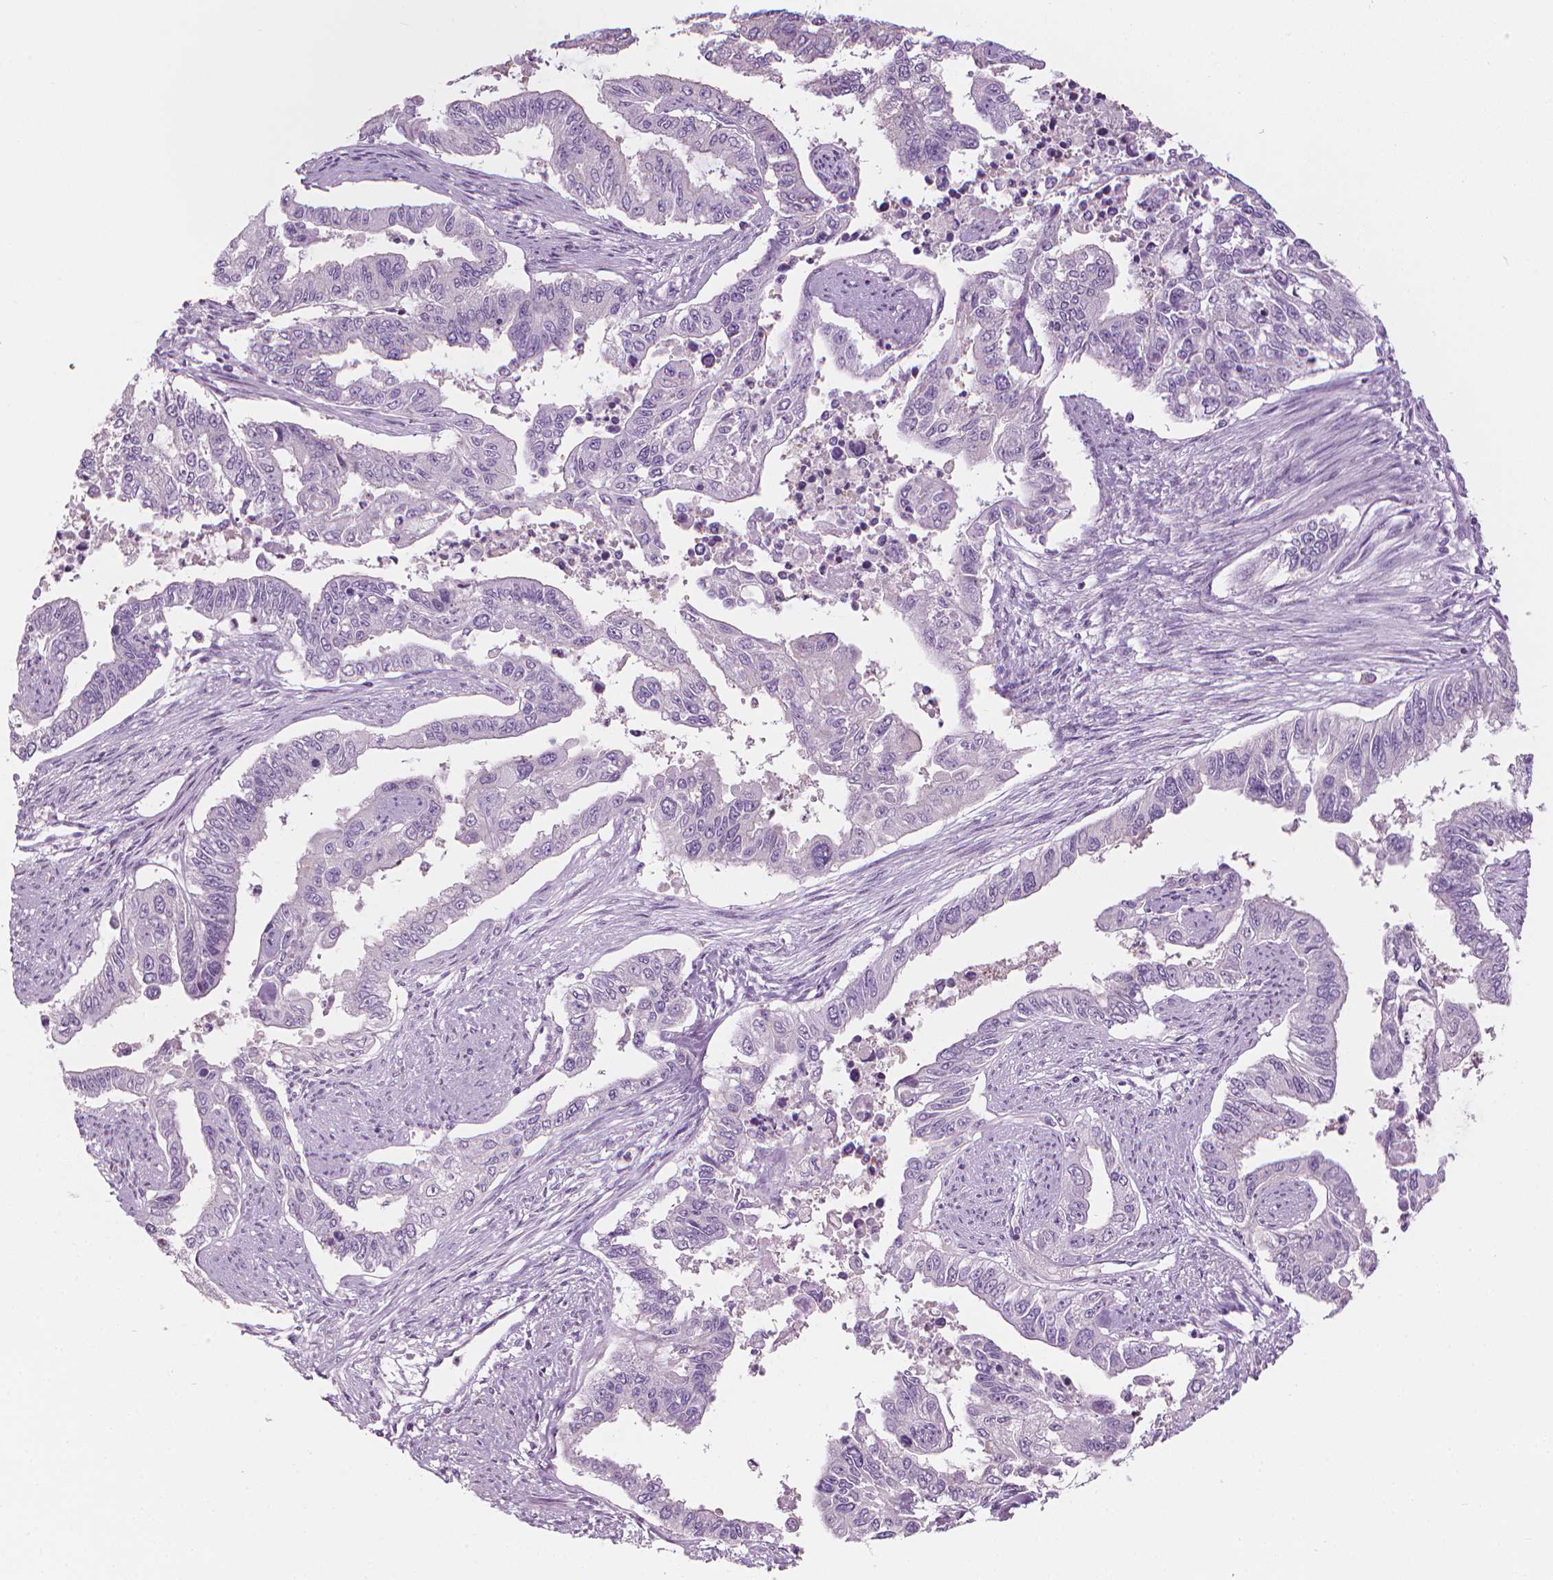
{"staining": {"intensity": "negative", "quantity": "none", "location": "none"}, "tissue": "endometrial cancer", "cell_type": "Tumor cells", "image_type": "cancer", "snomed": [{"axis": "morphology", "description": "Adenocarcinoma, NOS"}, {"axis": "topography", "description": "Uterus"}], "caption": "Endometrial cancer was stained to show a protein in brown. There is no significant expression in tumor cells. Nuclei are stained in blue.", "gene": "SHMT1", "patient": {"sex": "female", "age": 59}}